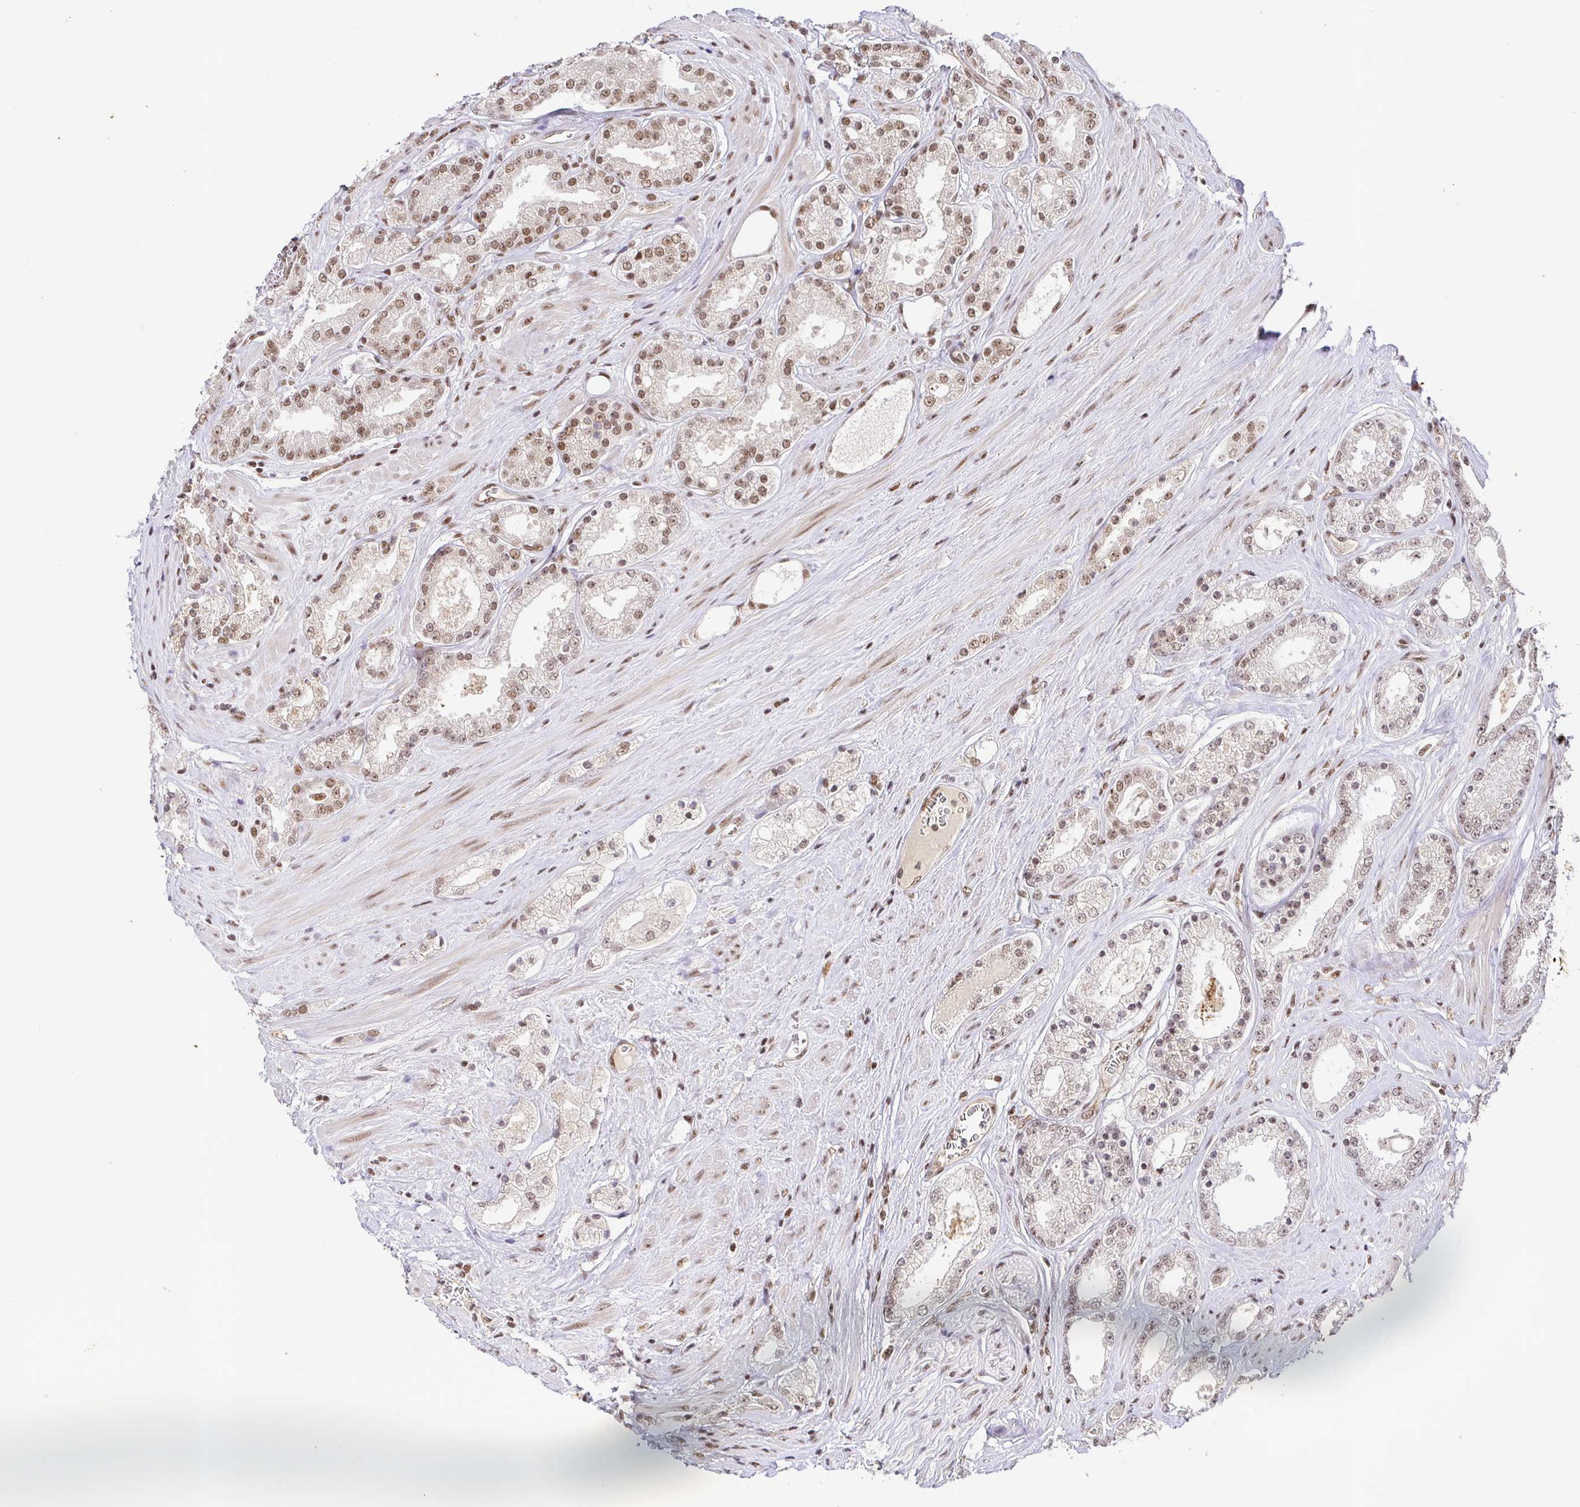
{"staining": {"intensity": "moderate", "quantity": "25%-75%", "location": "nuclear"}, "tissue": "prostate cancer", "cell_type": "Tumor cells", "image_type": "cancer", "snomed": [{"axis": "morphology", "description": "Adenocarcinoma, High grade"}, {"axis": "topography", "description": "Prostate"}], "caption": "There is medium levels of moderate nuclear expression in tumor cells of prostate cancer, as demonstrated by immunohistochemical staining (brown color).", "gene": "USF1", "patient": {"sex": "male", "age": 66}}